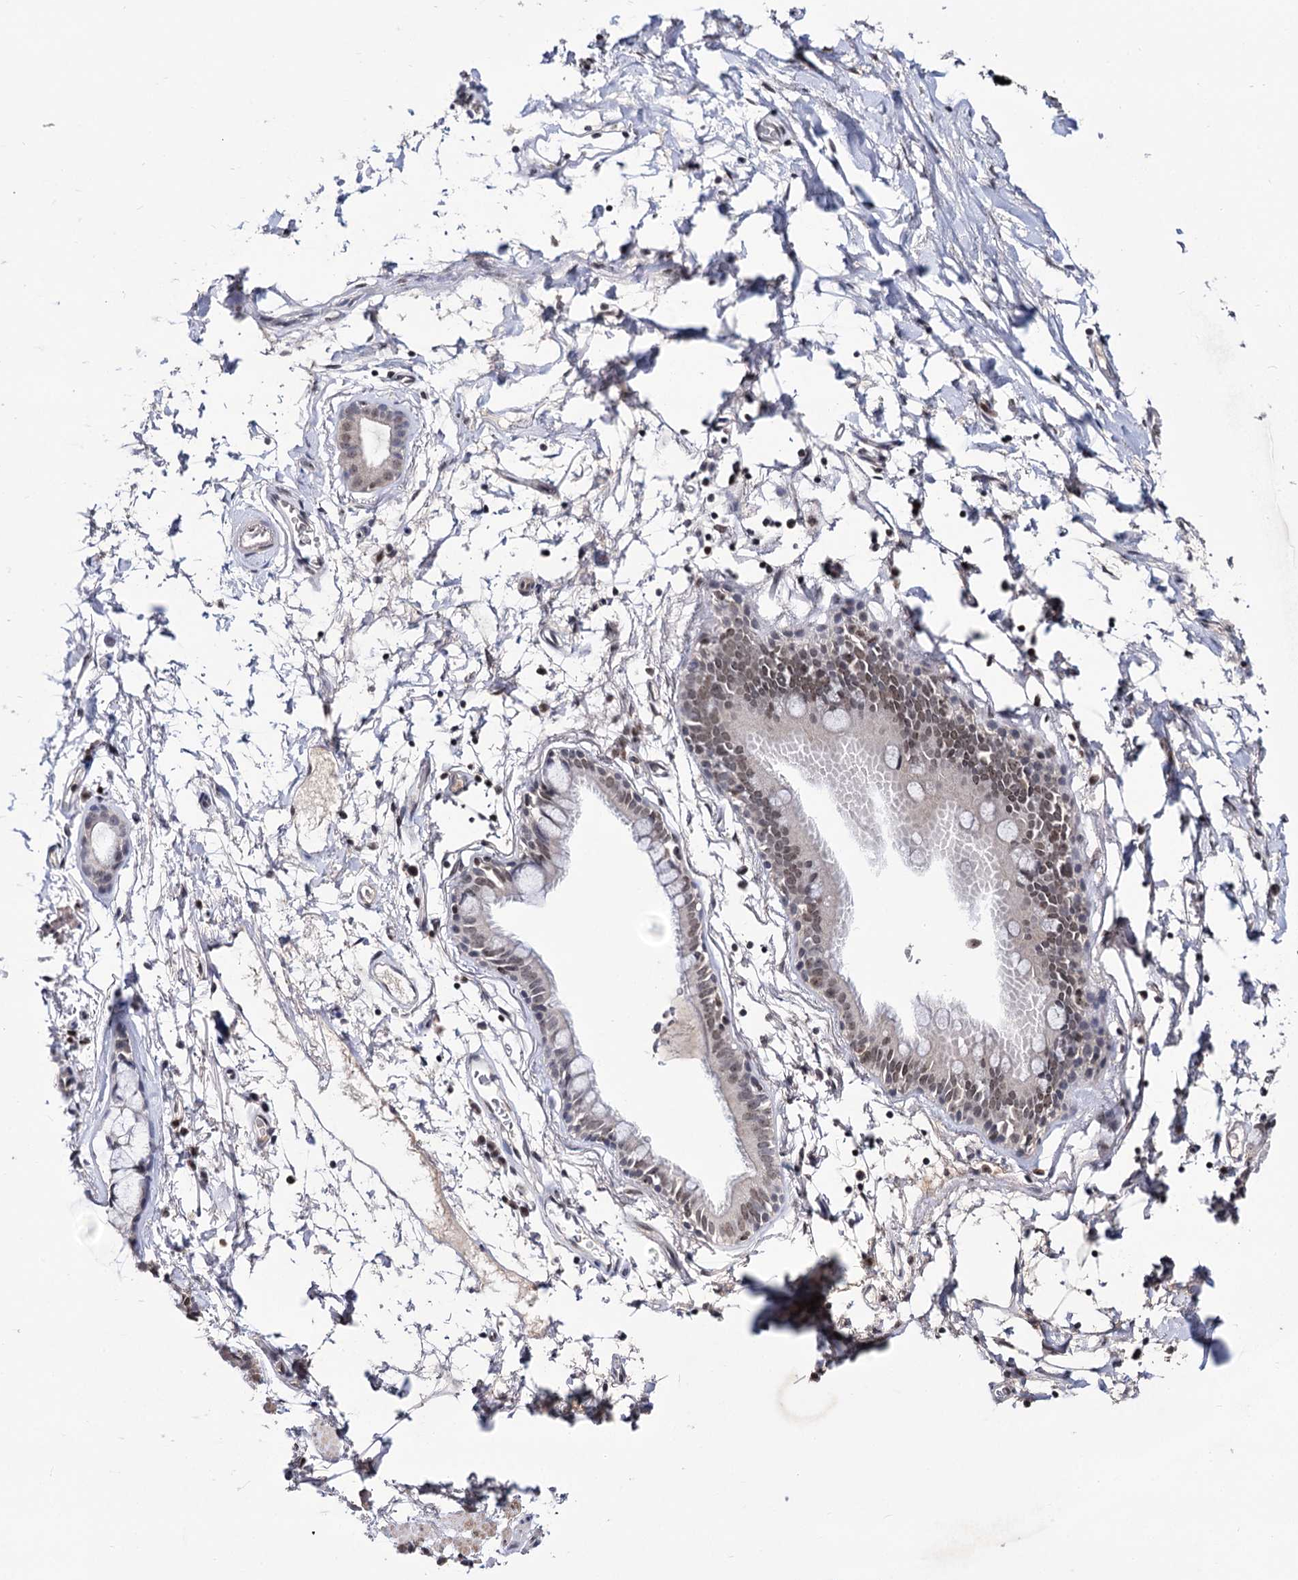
{"staining": {"intensity": "negative", "quantity": "none", "location": "none"}, "tissue": "adipose tissue", "cell_type": "Adipocytes", "image_type": "normal", "snomed": [{"axis": "morphology", "description": "Normal tissue, NOS"}, {"axis": "topography", "description": "Lymph node"}, {"axis": "topography", "description": "Bronchus"}], "caption": "IHC of normal adipose tissue displays no expression in adipocytes. (Brightfield microscopy of DAB (3,3'-diaminobenzidine) immunohistochemistry at high magnification).", "gene": "SMCHD1", "patient": {"sex": "male", "age": 63}}